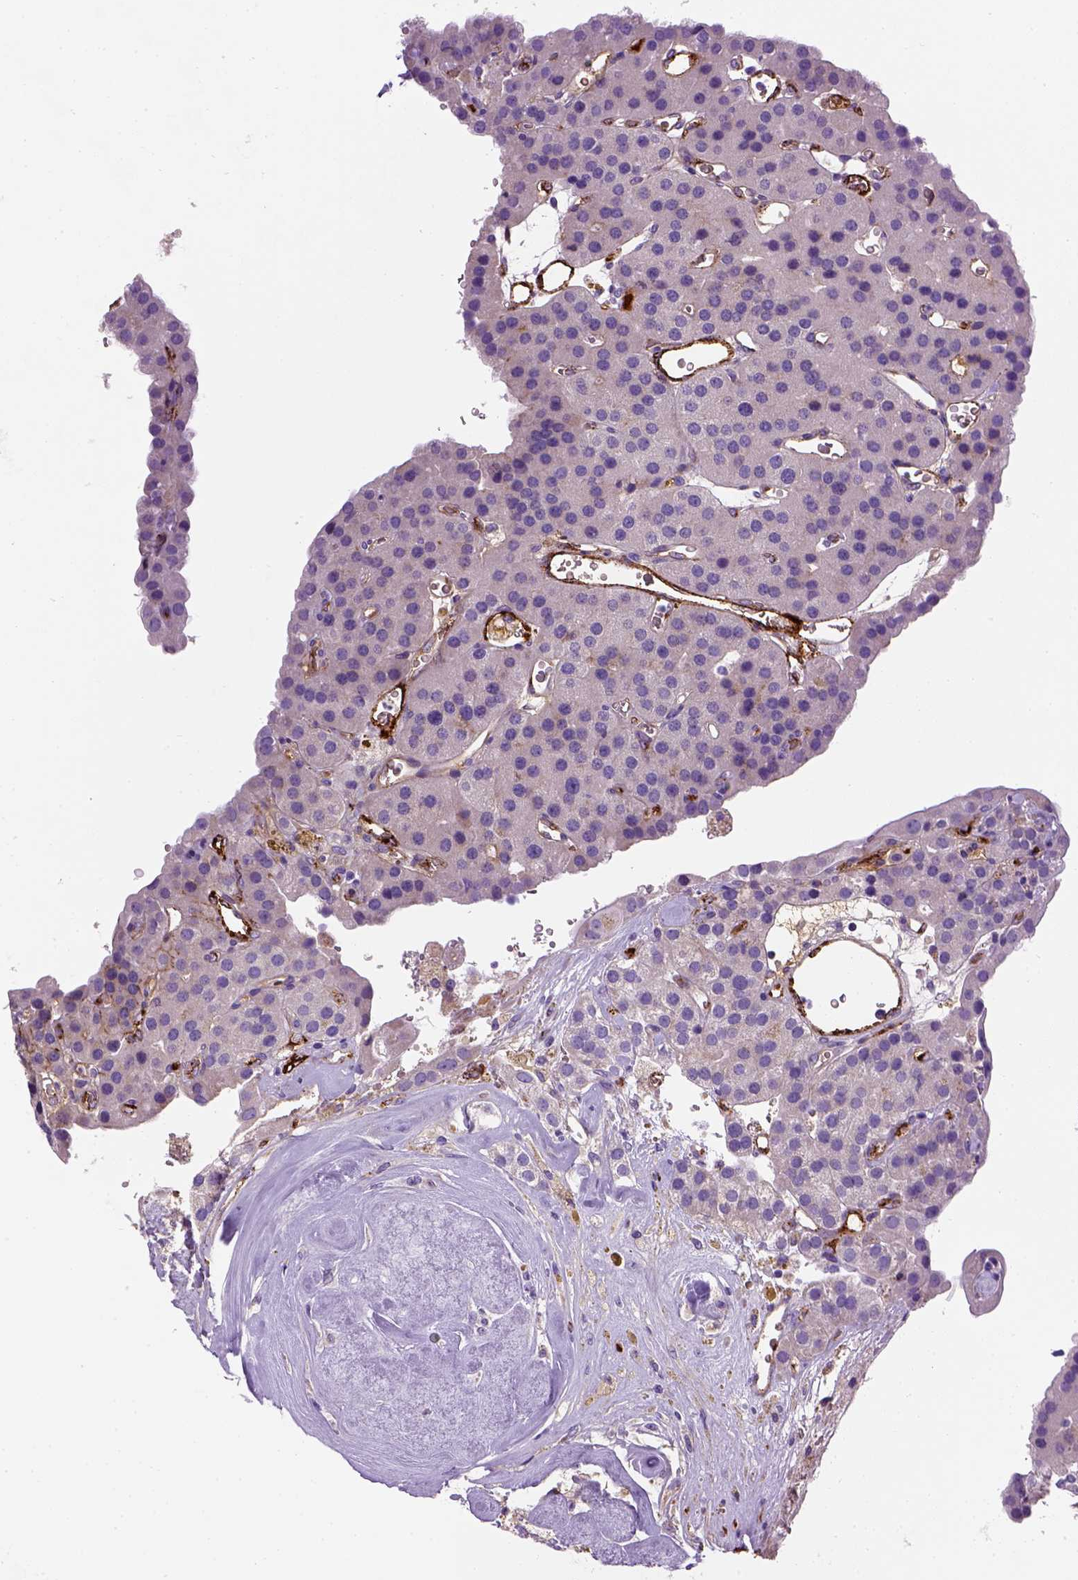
{"staining": {"intensity": "negative", "quantity": "none", "location": "none"}, "tissue": "parathyroid gland", "cell_type": "Glandular cells", "image_type": "normal", "snomed": [{"axis": "morphology", "description": "Normal tissue, NOS"}, {"axis": "morphology", "description": "Adenoma, NOS"}, {"axis": "topography", "description": "Parathyroid gland"}], "caption": "DAB (3,3'-diaminobenzidine) immunohistochemical staining of unremarkable human parathyroid gland displays no significant positivity in glandular cells.", "gene": "VWF", "patient": {"sex": "female", "age": 86}}